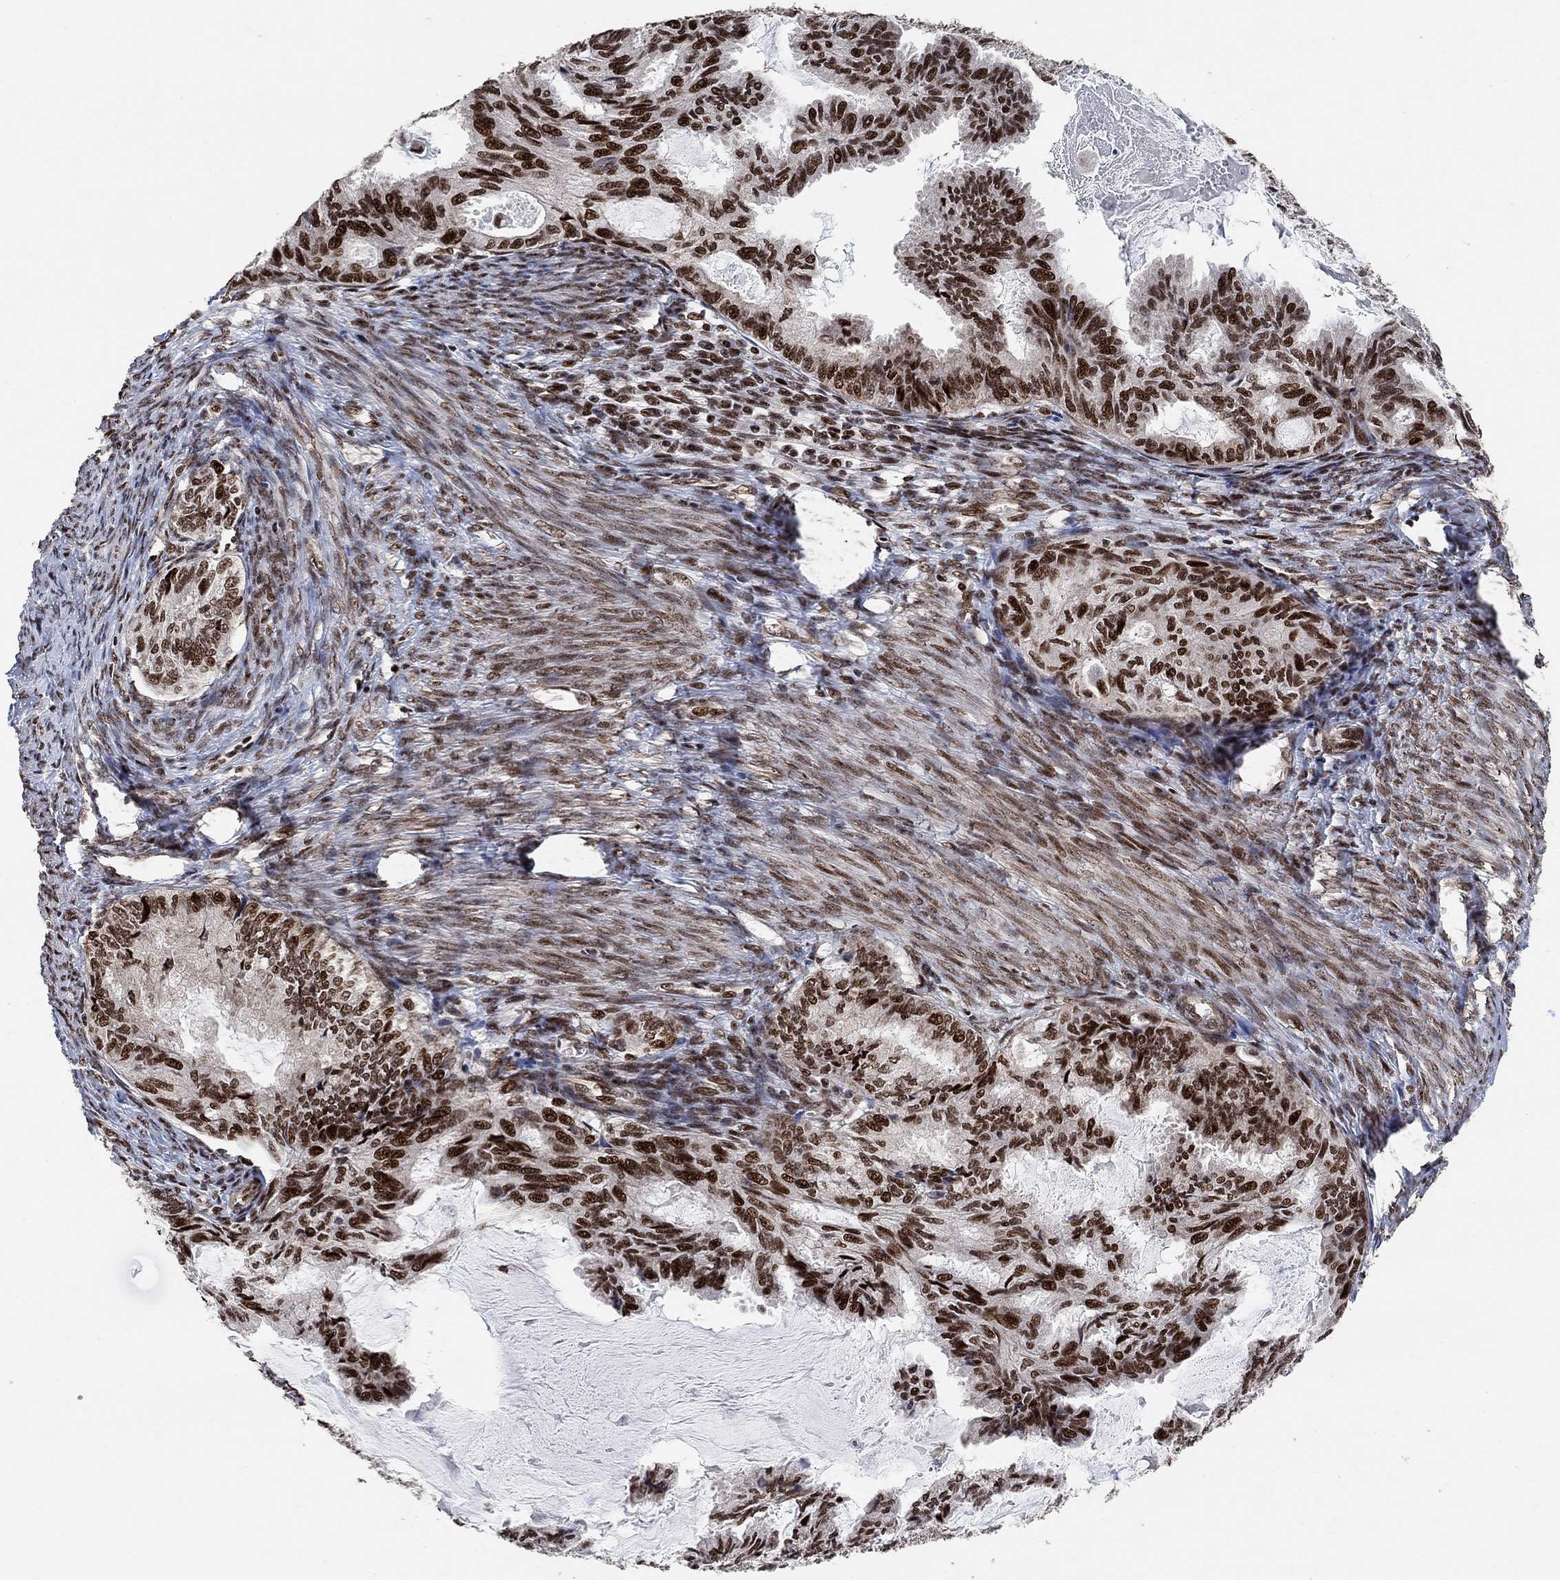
{"staining": {"intensity": "strong", "quantity": ">75%", "location": "nuclear"}, "tissue": "endometrial cancer", "cell_type": "Tumor cells", "image_type": "cancer", "snomed": [{"axis": "morphology", "description": "Adenocarcinoma, NOS"}, {"axis": "topography", "description": "Endometrium"}], "caption": "DAB (3,3'-diaminobenzidine) immunohistochemical staining of human adenocarcinoma (endometrial) reveals strong nuclear protein positivity in about >75% of tumor cells. (Brightfield microscopy of DAB IHC at high magnification).", "gene": "E4F1", "patient": {"sex": "female", "age": 86}}